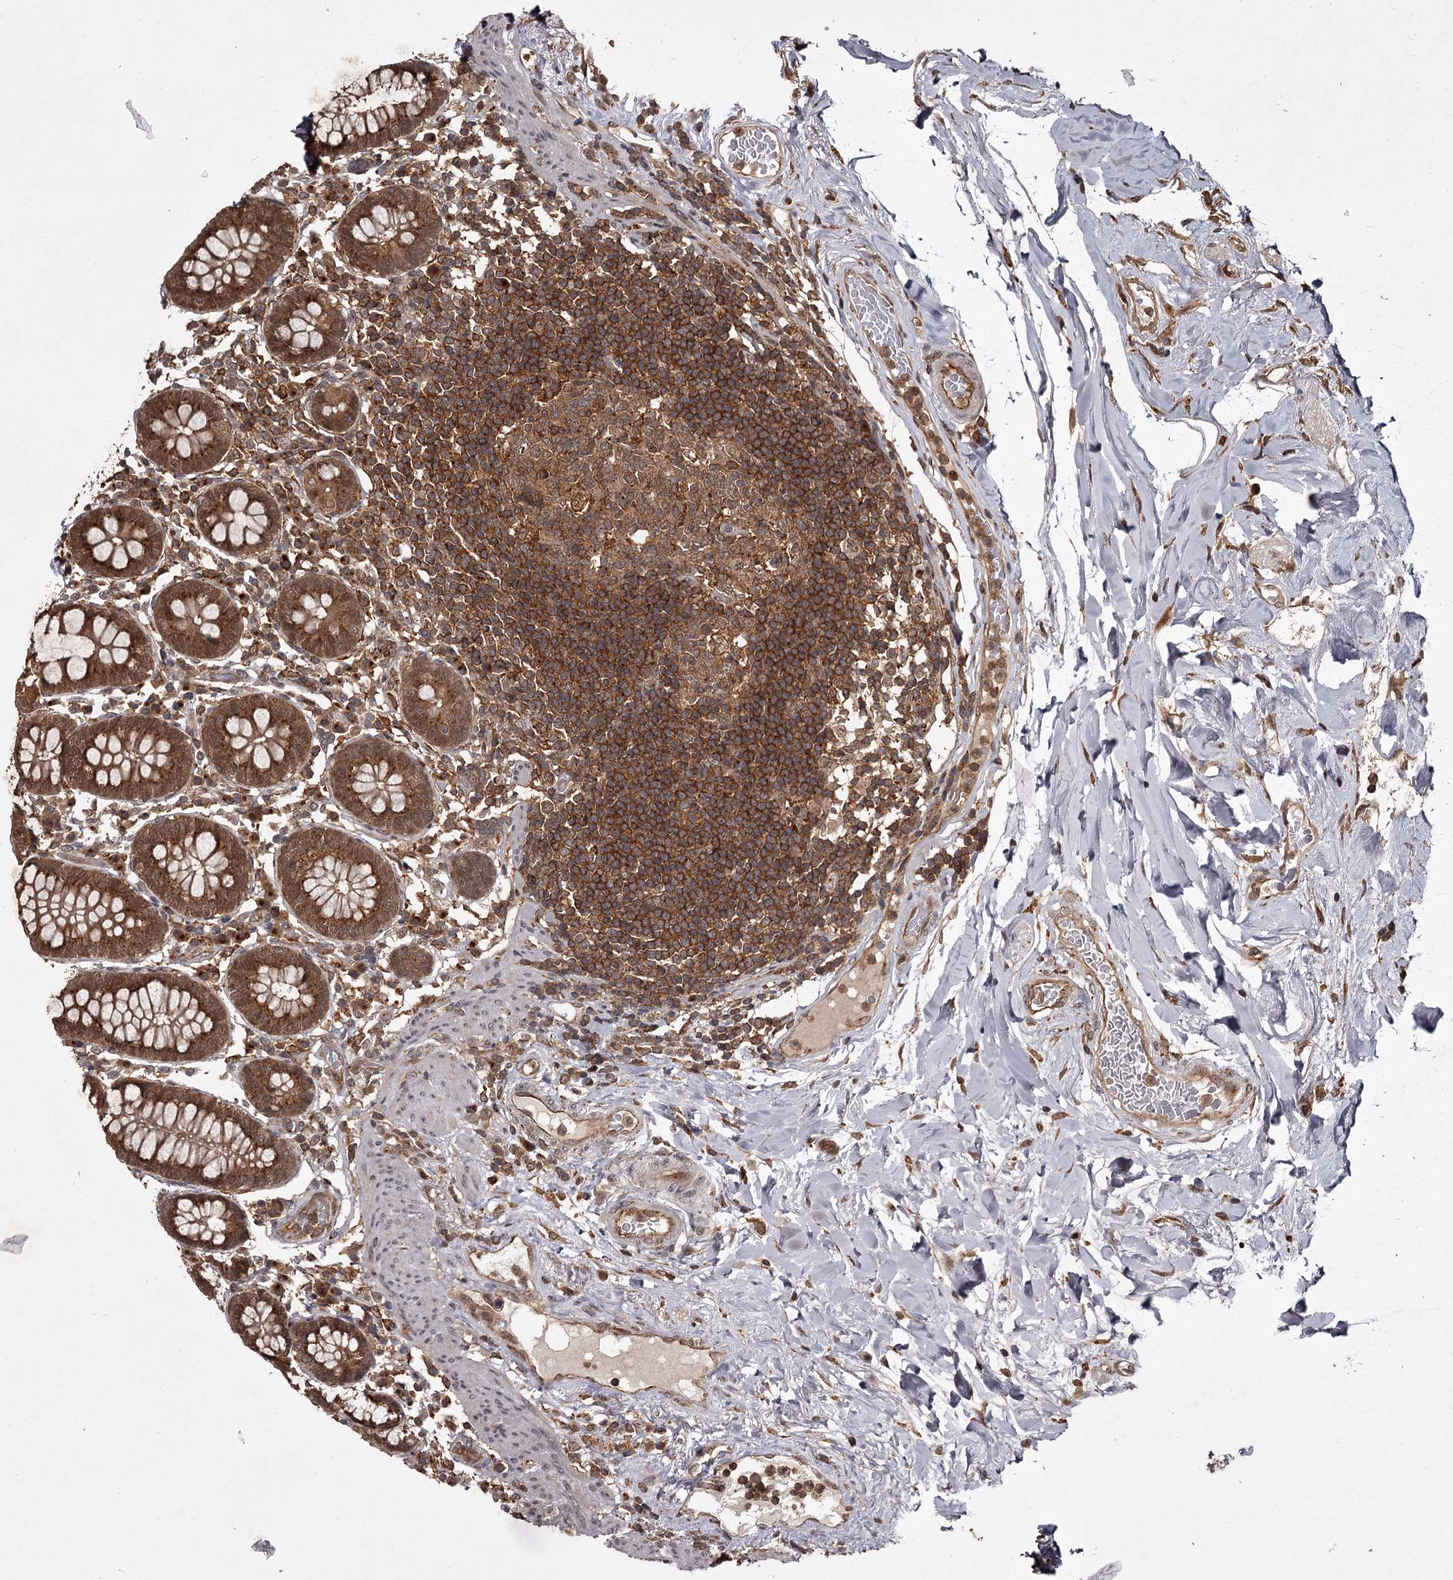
{"staining": {"intensity": "moderate", "quantity": ">75%", "location": "cytoplasmic/membranous,nuclear"}, "tissue": "colon", "cell_type": "Endothelial cells", "image_type": "normal", "snomed": [{"axis": "morphology", "description": "Normal tissue, NOS"}, {"axis": "topography", "description": "Colon"}], "caption": "Colon stained with IHC demonstrates moderate cytoplasmic/membranous,nuclear staining in about >75% of endothelial cells.", "gene": "TBC1D23", "patient": {"sex": "female", "age": 79}}